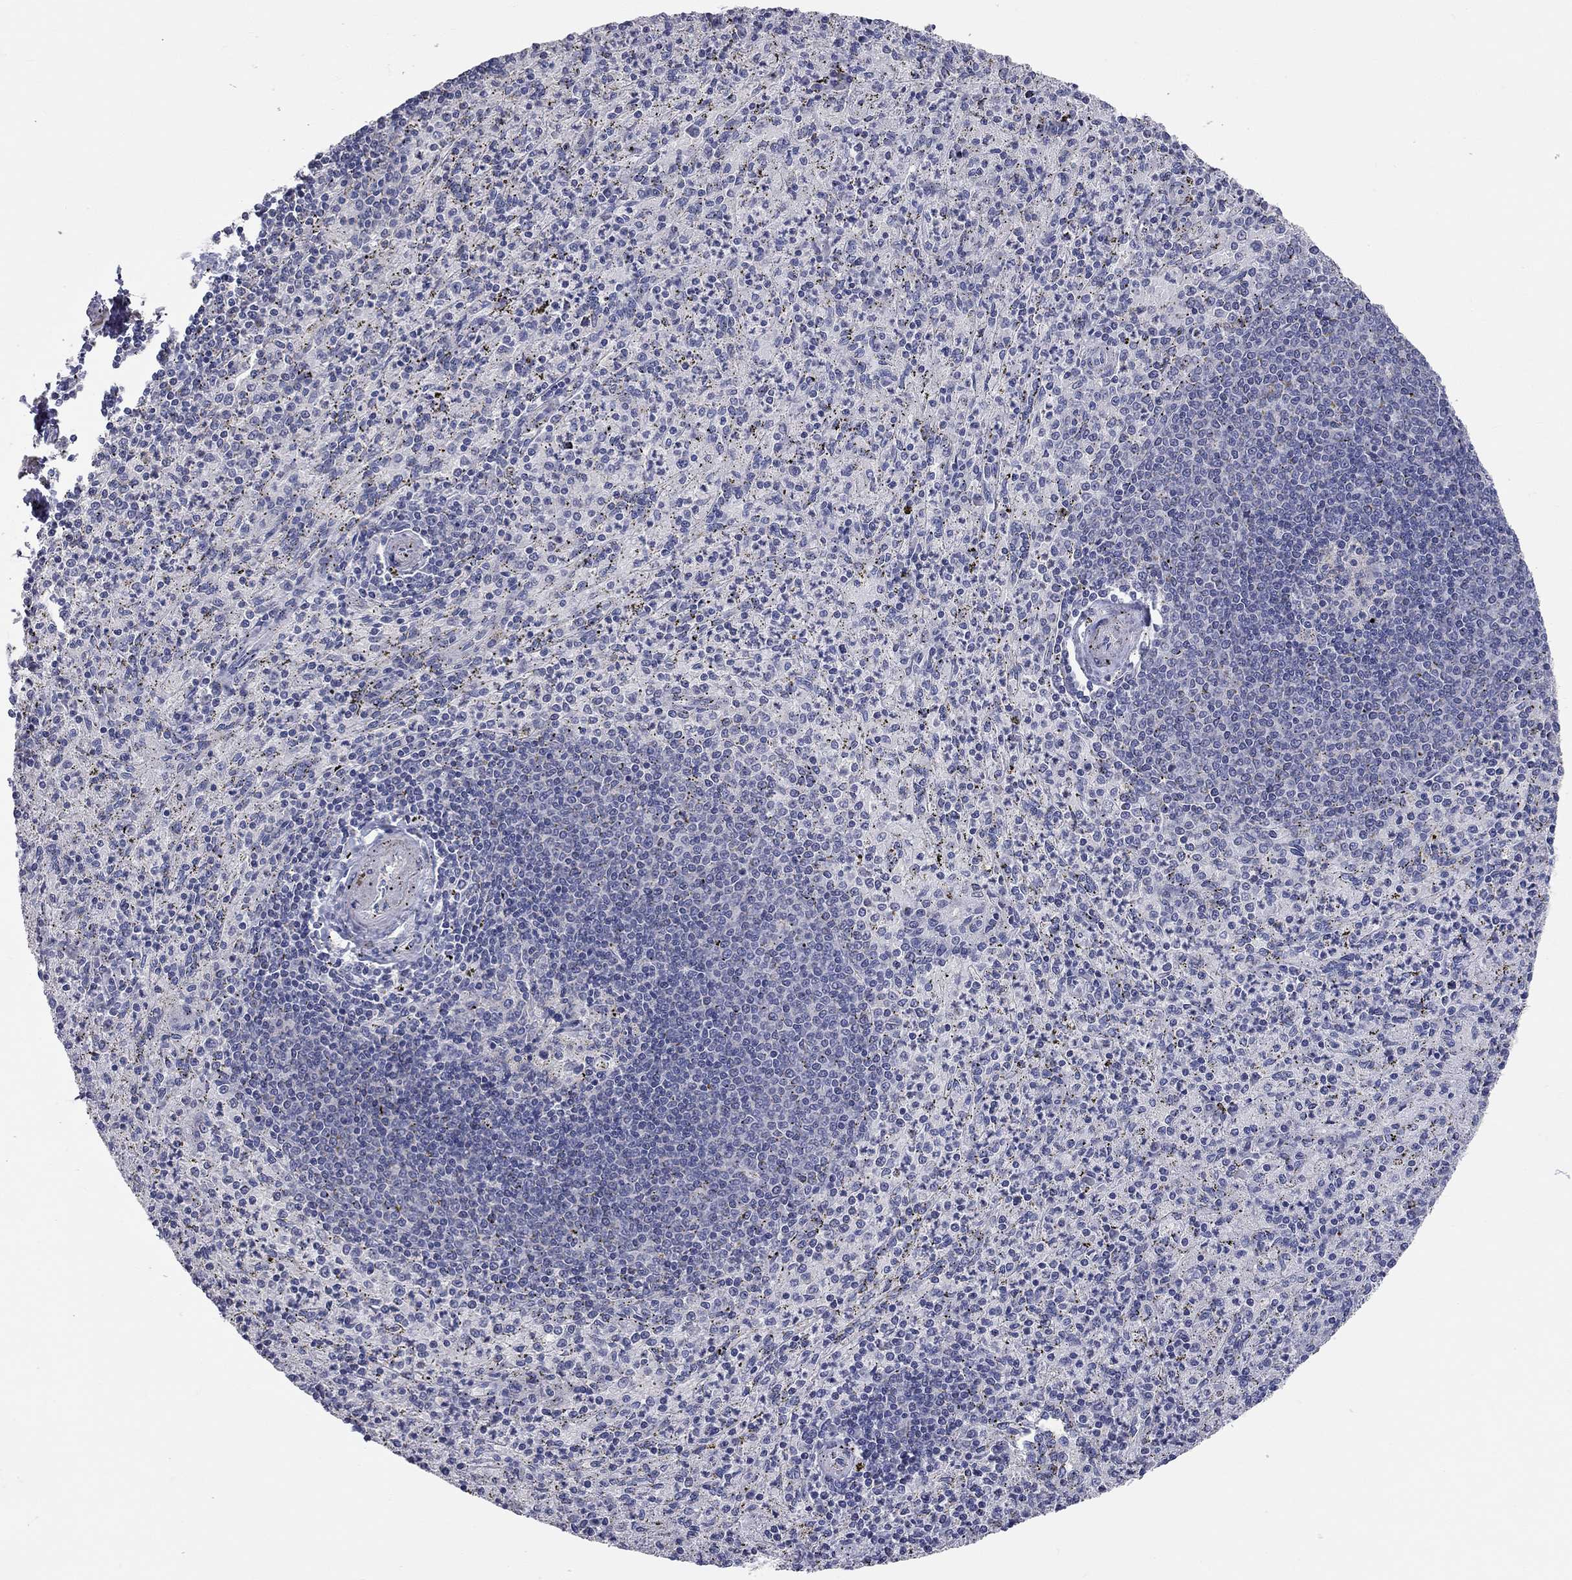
{"staining": {"intensity": "negative", "quantity": "none", "location": "none"}, "tissue": "spleen", "cell_type": "Cells in red pulp", "image_type": "normal", "snomed": [{"axis": "morphology", "description": "Normal tissue, NOS"}, {"axis": "topography", "description": "Spleen"}], "caption": "Immunohistochemistry of benign spleen demonstrates no expression in cells in red pulp.", "gene": "CFAP161", "patient": {"sex": "male", "age": 60}}